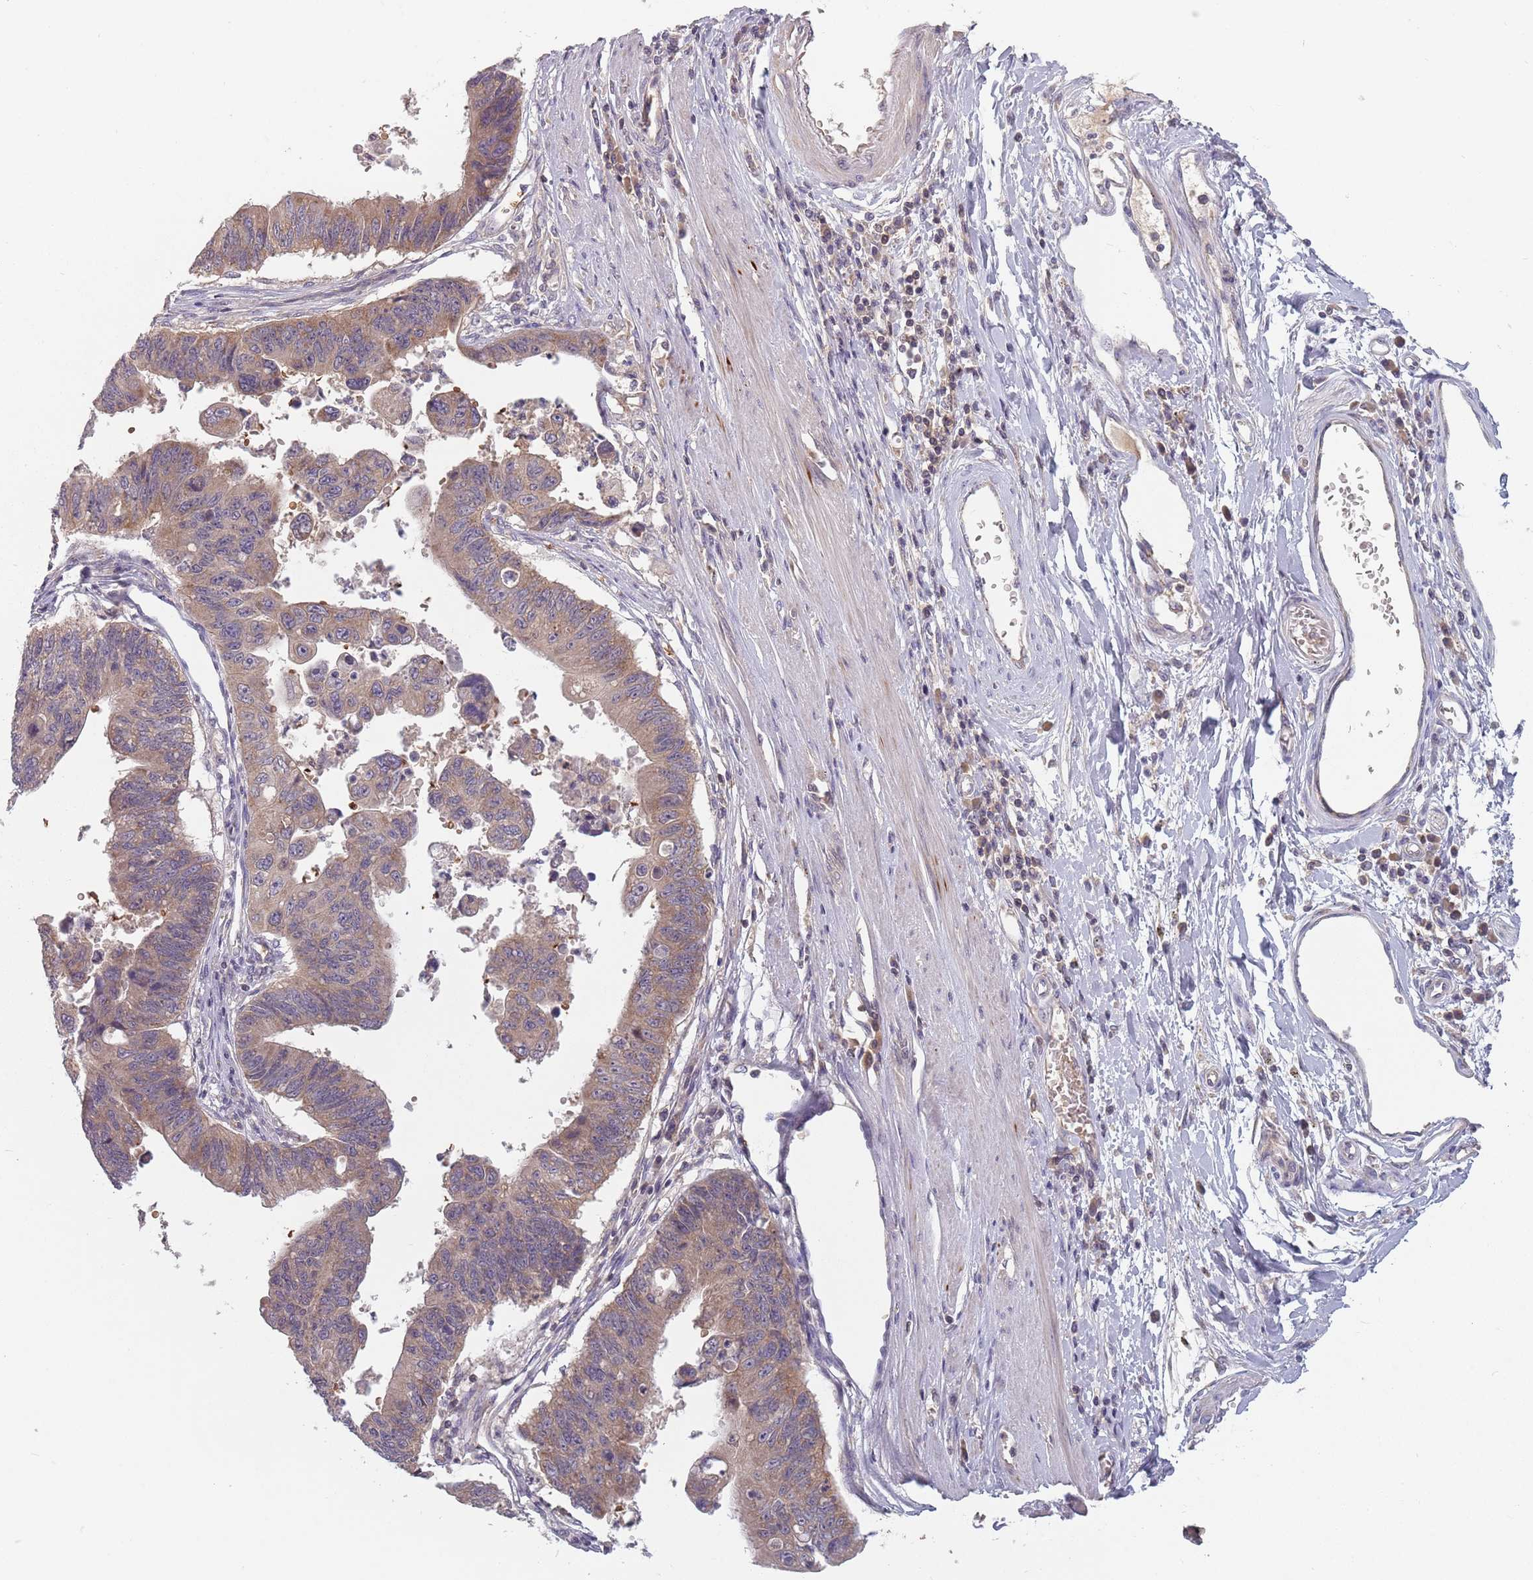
{"staining": {"intensity": "weak", "quantity": "25%-75%", "location": "cytoplasmic/membranous"}, "tissue": "stomach cancer", "cell_type": "Tumor cells", "image_type": "cancer", "snomed": [{"axis": "morphology", "description": "Adenocarcinoma, NOS"}, {"axis": "topography", "description": "Stomach"}], "caption": "Human stomach cancer stained for a protein (brown) exhibits weak cytoplasmic/membranous positive positivity in about 25%-75% of tumor cells.", "gene": "ASB13", "patient": {"sex": "male", "age": 59}}